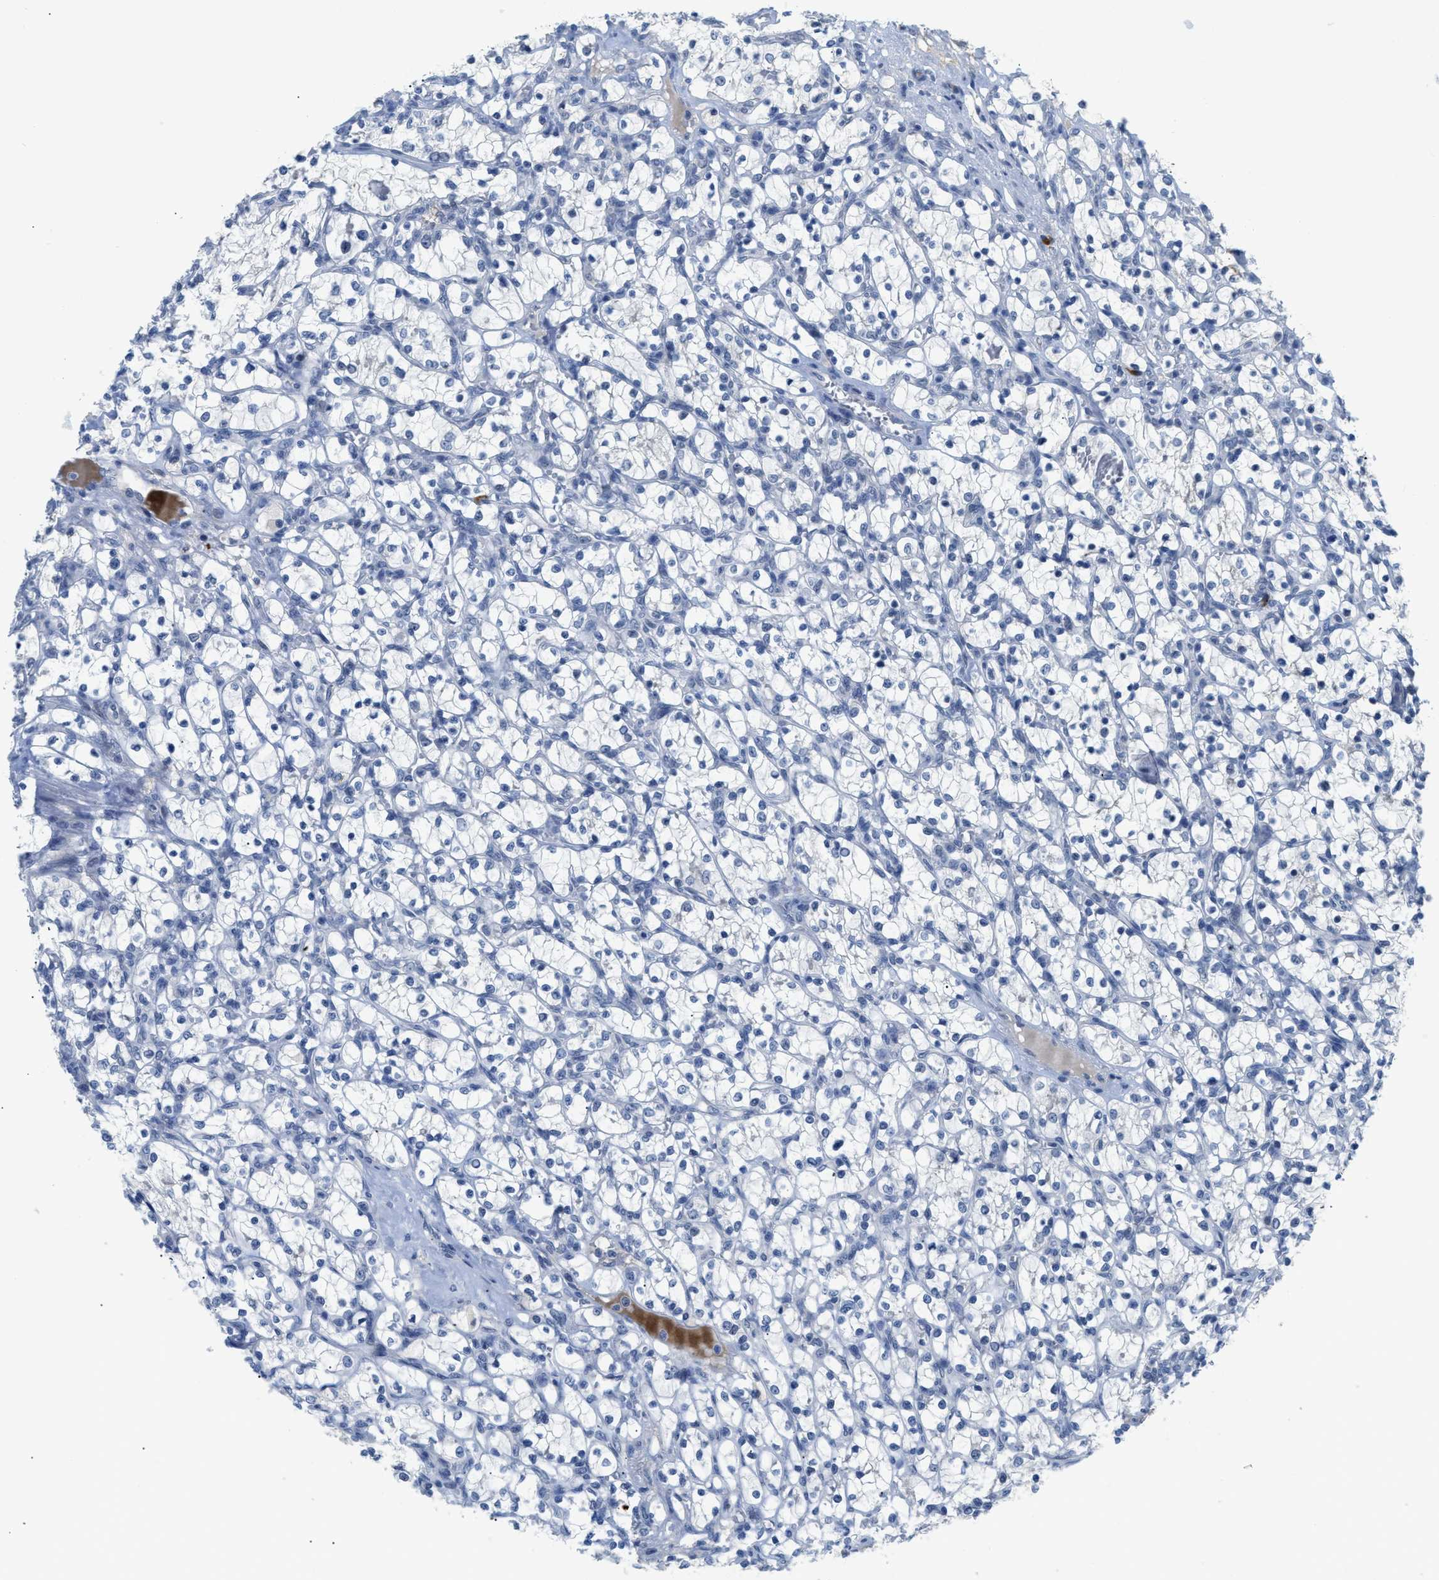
{"staining": {"intensity": "negative", "quantity": "none", "location": "none"}, "tissue": "renal cancer", "cell_type": "Tumor cells", "image_type": "cancer", "snomed": [{"axis": "morphology", "description": "Adenocarcinoma, NOS"}, {"axis": "topography", "description": "Kidney"}], "caption": "Immunohistochemical staining of human adenocarcinoma (renal) shows no significant expression in tumor cells. Brightfield microscopy of immunohistochemistry stained with DAB (3,3'-diaminobenzidine) (brown) and hematoxylin (blue), captured at high magnification.", "gene": "OR9K2", "patient": {"sex": "female", "age": 69}}